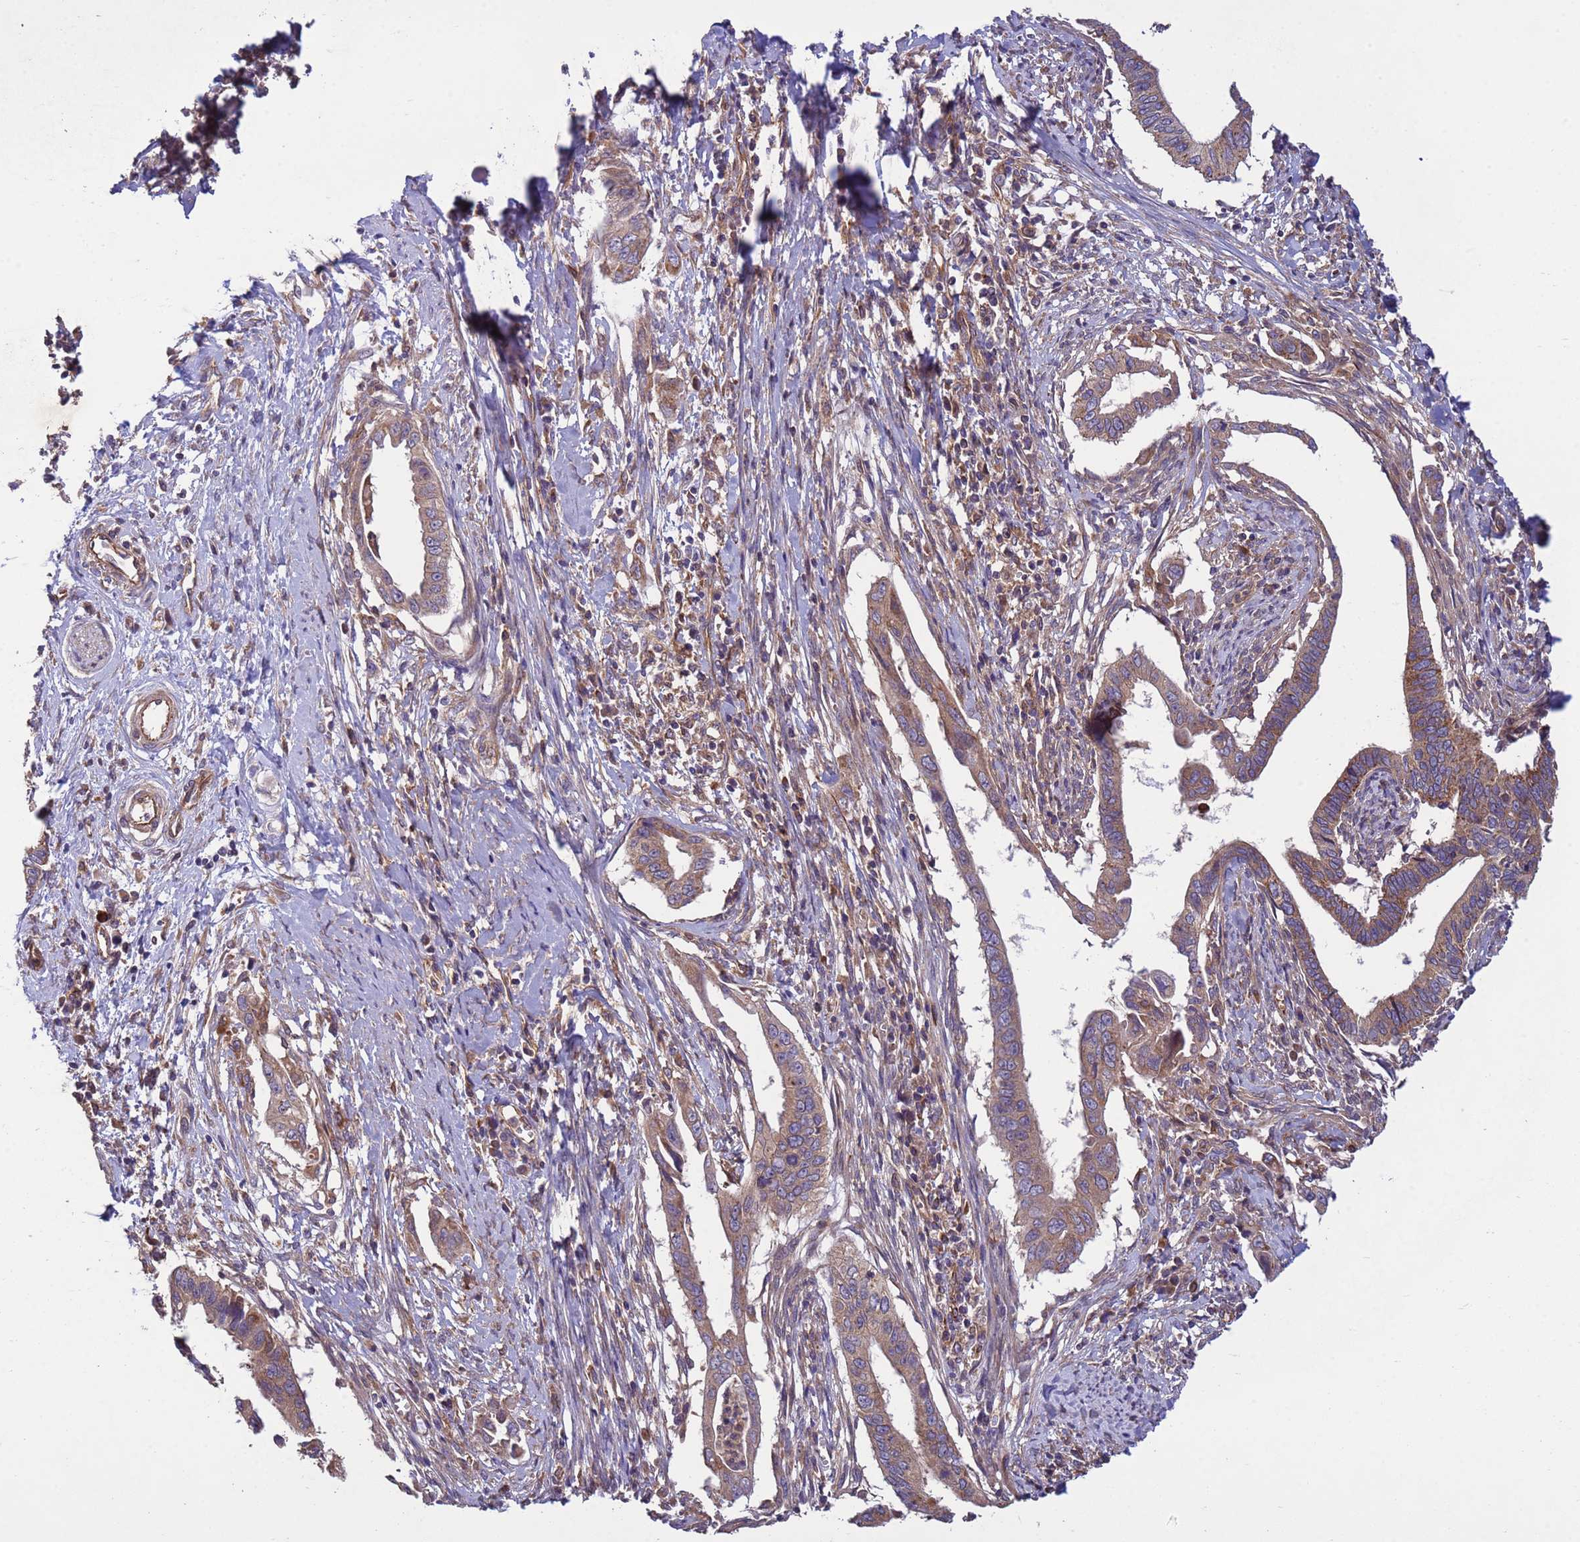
{"staining": {"intensity": "moderate", "quantity": "25%-75%", "location": "cytoplasmic/membranous"}, "tissue": "cervical cancer", "cell_type": "Tumor cells", "image_type": "cancer", "snomed": [{"axis": "morphology", "description": "Adenocarcinoma, NOS"}, {"axis": "topography", "description": "Cervix"}], "caption": "Moderate cytoplasmic/membranous expression for a protein is appreciated in about 25%-75% of tumor cells of cervical adenocarcinoma using immunohistochemistry.", "gene": "RAB10", "patient": {"sex": "female", "age": 42}}